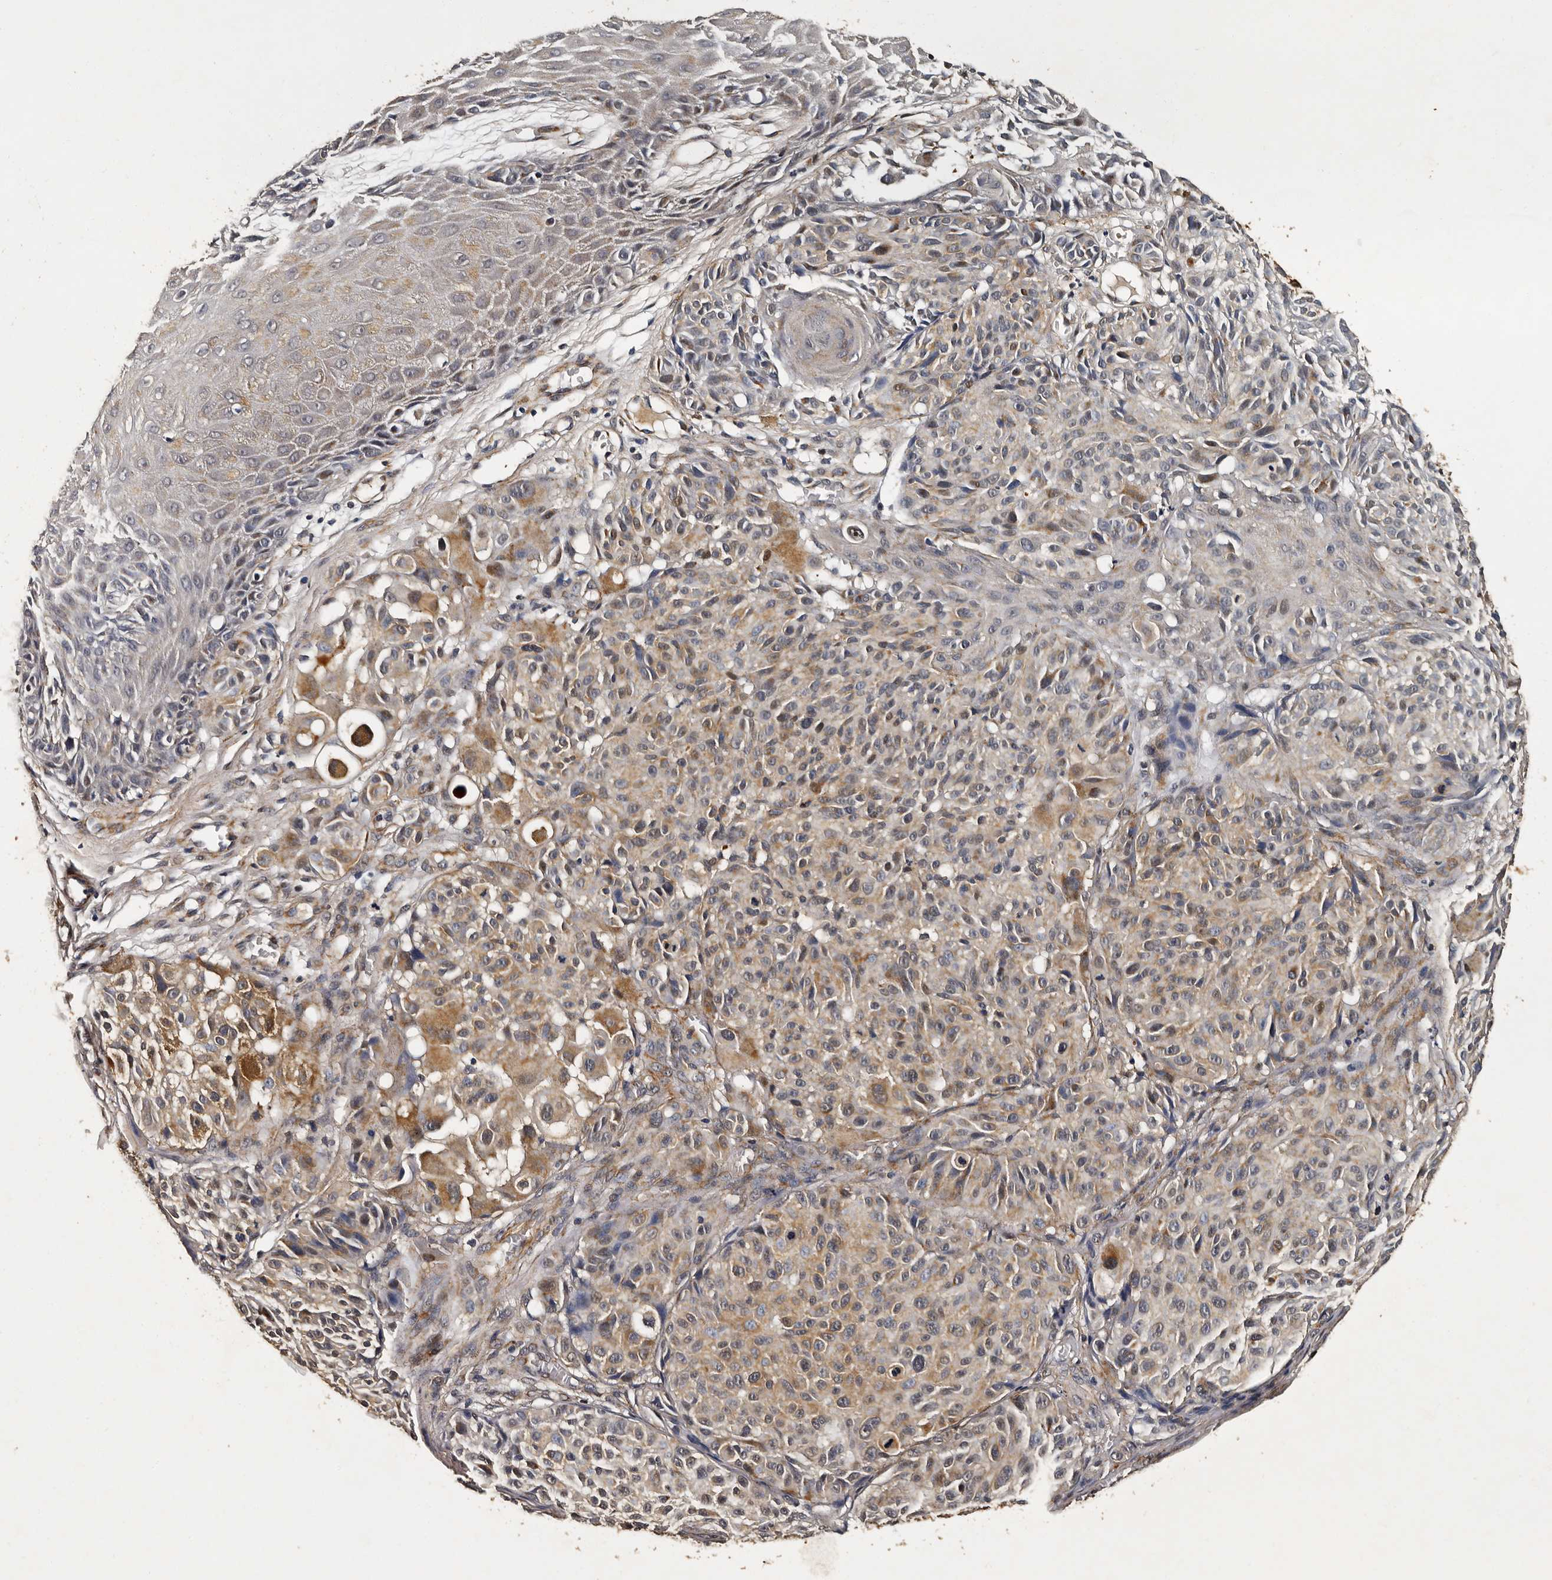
{"staining": {"intensity": "moderate", "quantity": "<25%", "location": "cytoplasmic/membranous"}, "tissue": "melanoma", "cell_type": "Tumor cells", "image_type": "cancer", "snomed": [{"axis": "morphology", "description": "Malignant melanoma, NOS"}, {"axis": "topography", "description": "Skin"}], "caption": "Protein positivity by immunohistochemistry demonstrates moderate cytoplasmic/membranous expression in approximately <25% of tumor cells in melanoma. Using DAB (brown) and hematoxylin (blue) stains, captured at high magnification using brightfield microscopy.", "gene": "CPNE3", "patient": {"sex": "male", "age": 83}}